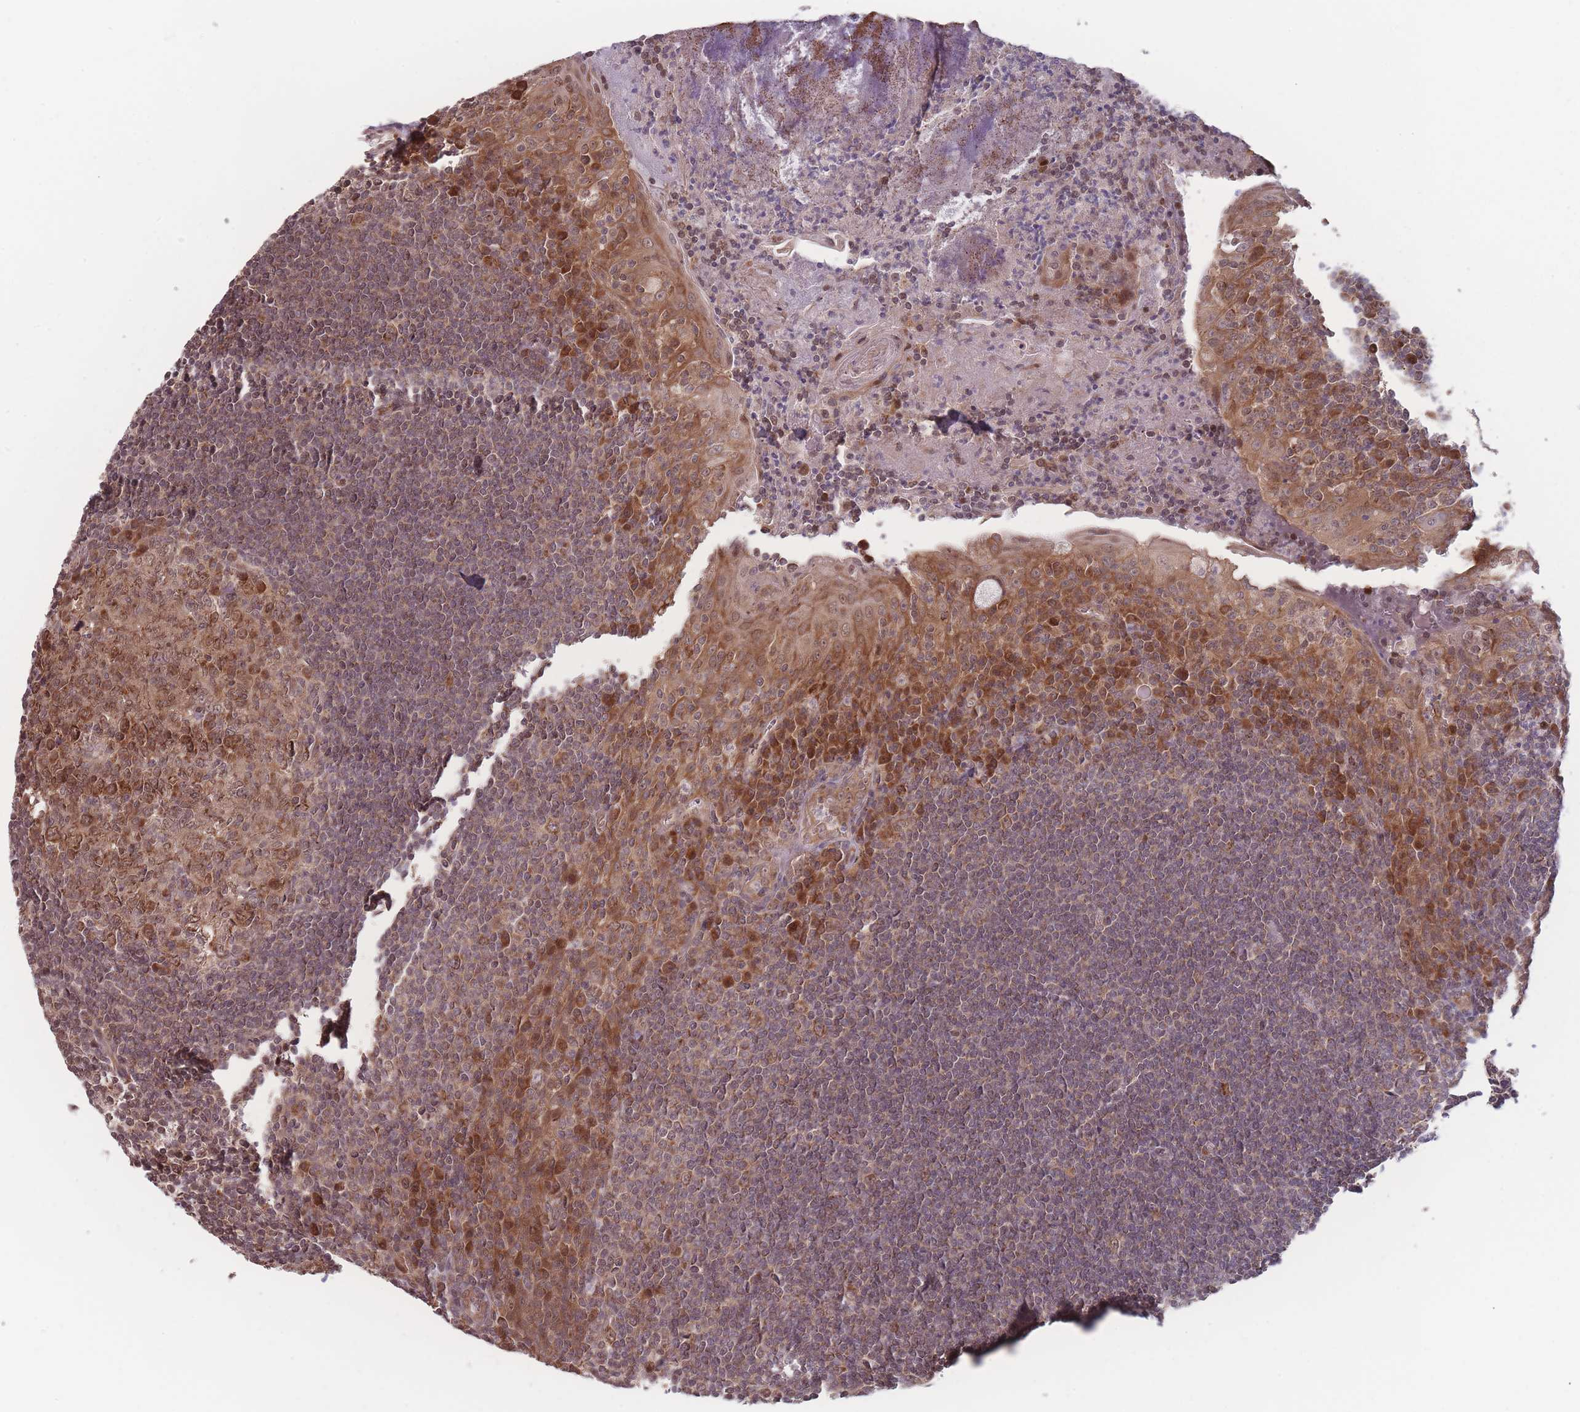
{"staining": {"intensity": "strong", "quantity": ">75%", "location": "cytoplasmic/membranous"}, "tissue": "tonsil", "cell_type": "Germinal center cells", "image_type": "normal", "snomed": [{"axis": "morphology", "description": "Normal tissue, NOS"}, {"axis": "topography", "description": "Tonsil"}], "caption": "Brown immunohistochemical staining in unremarkable human tonsil exhibits strong cytoplasmic/membranous positivity in approximately >75% of germinal center cells. Nuclei are stained in blue.", "gene": "RPS18", "patient": {"sex": "male", "age": 27}}